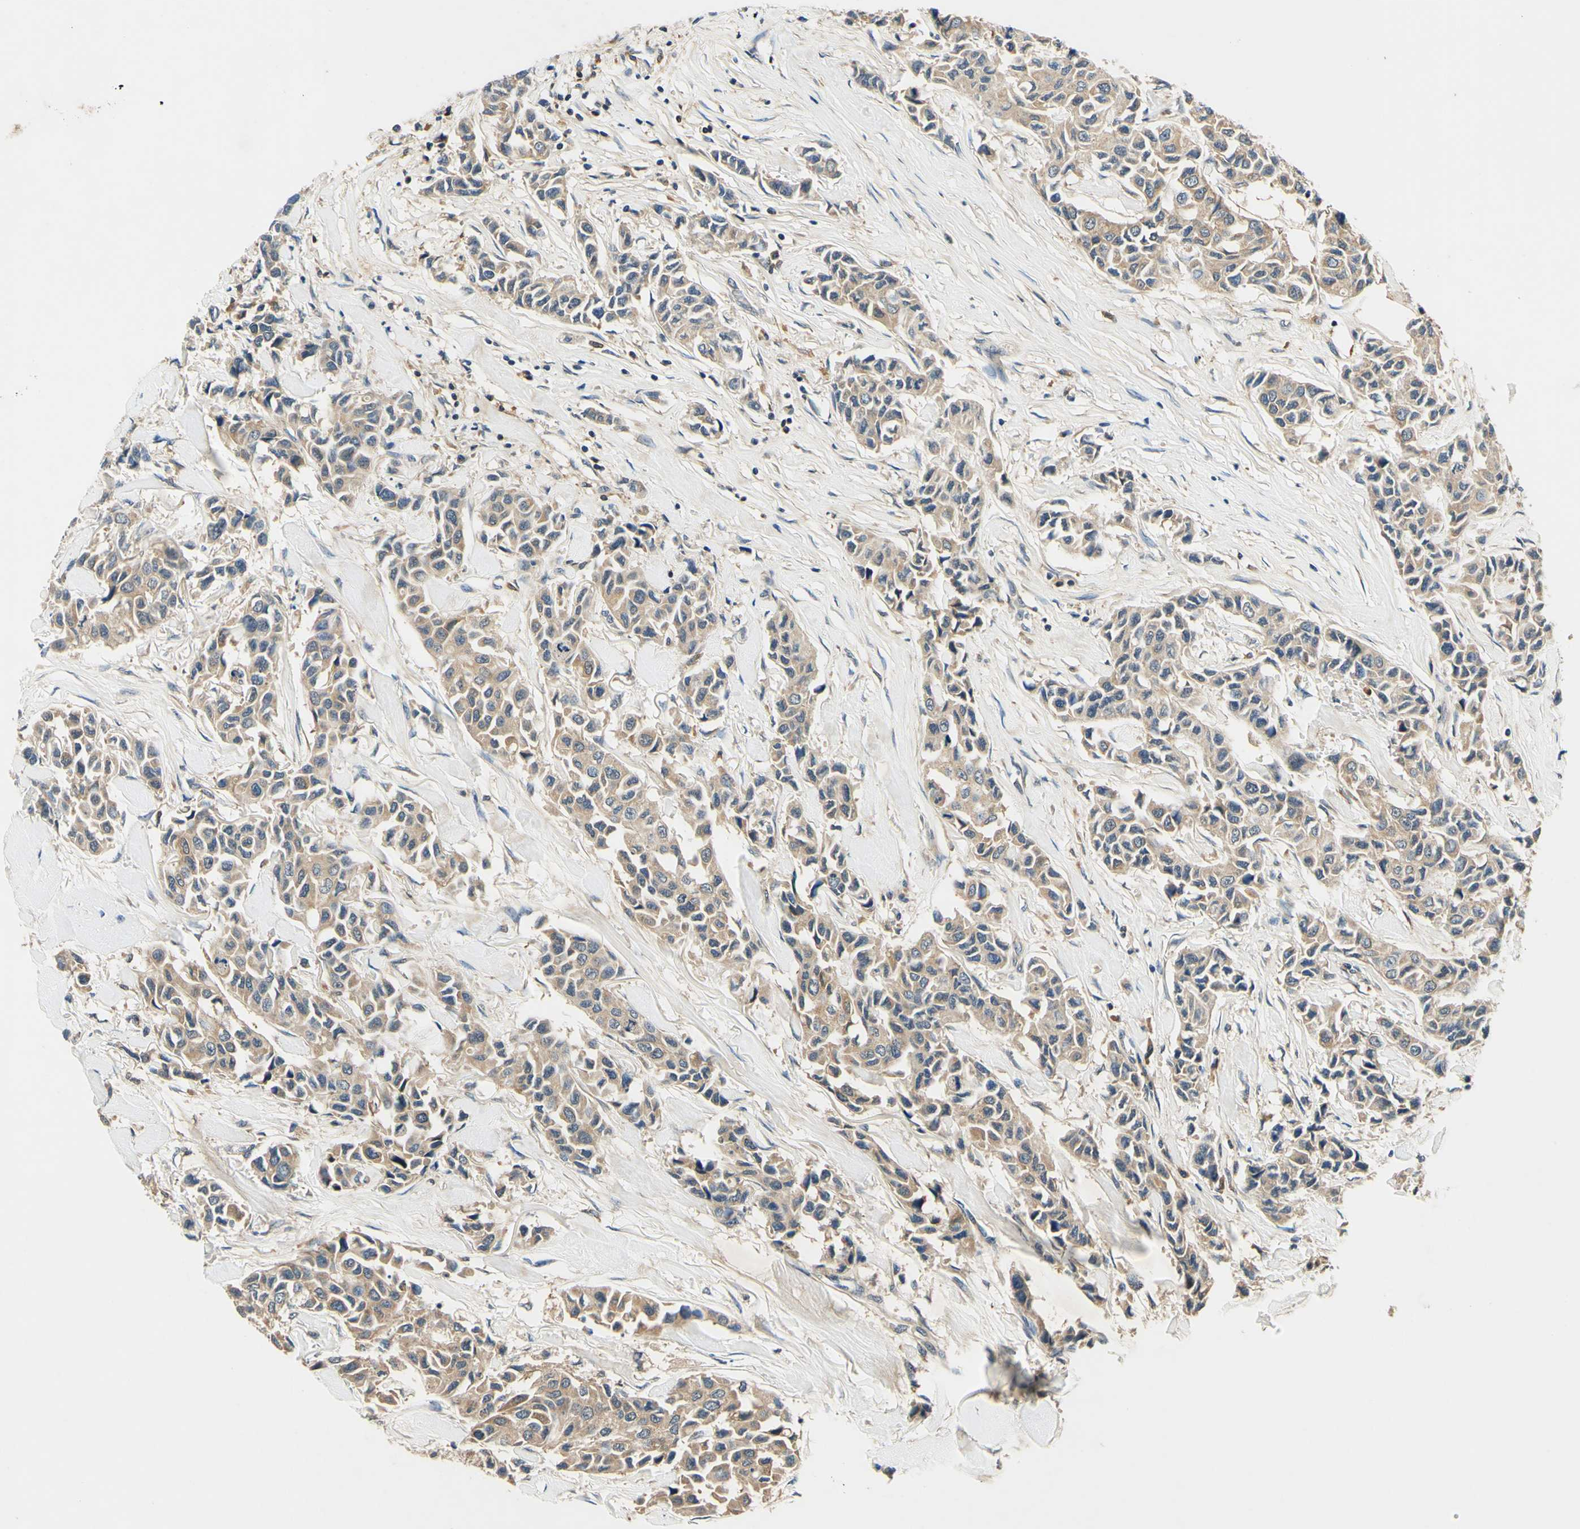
{"staining": {"intensity": "weak", "quantity": ">75%", "location": "cytoplasmic/membranous"}, "tissue": "breast cancer", "cell_type": "Tumor cells", "image_type": "cancer", "snomed": [{"axis": "morphology", "description": "Duct carcinoma"}, {"axis": "topography", "description": "Breast"}], "caption": "Invasive ductal carcinoma (breast) stained with IHC displays weak cytoplasmic/membranous positivity in approximately >75% of tumor cells. Immunohistochemistry (ihc) stains the protein in brown and the nuclei are stained blue.", "gene": "PLA2G4A", "patient": {"sex": "female", "age": 80}}